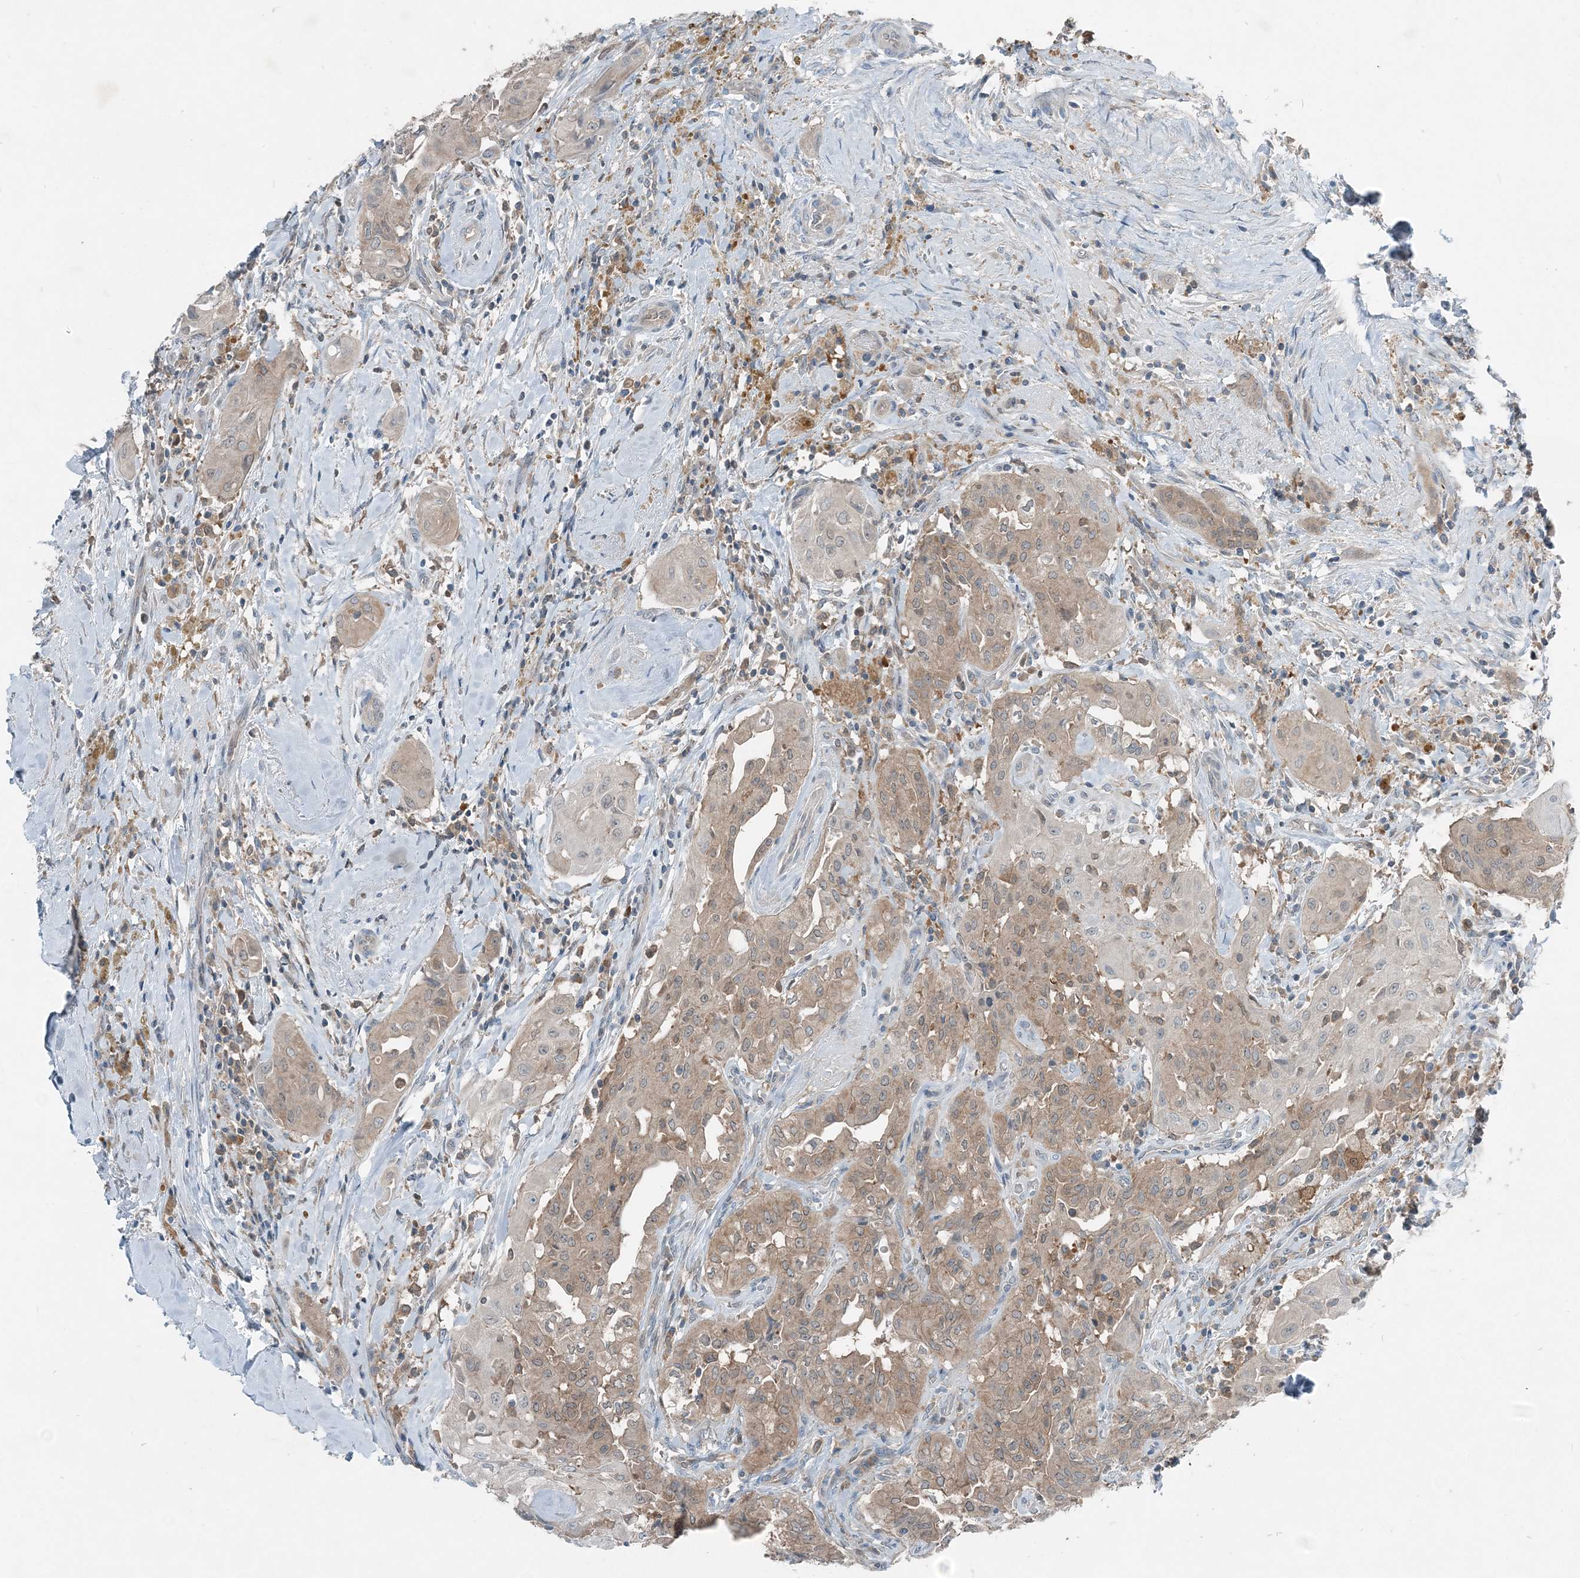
{"staining": {"intensity": "weak", "quantity": ">75%", "location": "cytoplasmic/membranous"}, "tissue": "thyroid cancer", "cell_type": "Tumor cells", "image_type": "cancer", "snomed": [{"axis": "morphology", "description": "Papillary adenocarcinoma, NOS"}, {"axis": "topography", "description": "Thyroid gland"}], "caption": "The micrograph displays a brown stain indicating the presence of a protein in the cytoplasmic/membranous of tumor cells in thyroid papillary adenocarcinoma.", "gene": "ARMH1", "patient": {"sex": "female", "age": 59}}